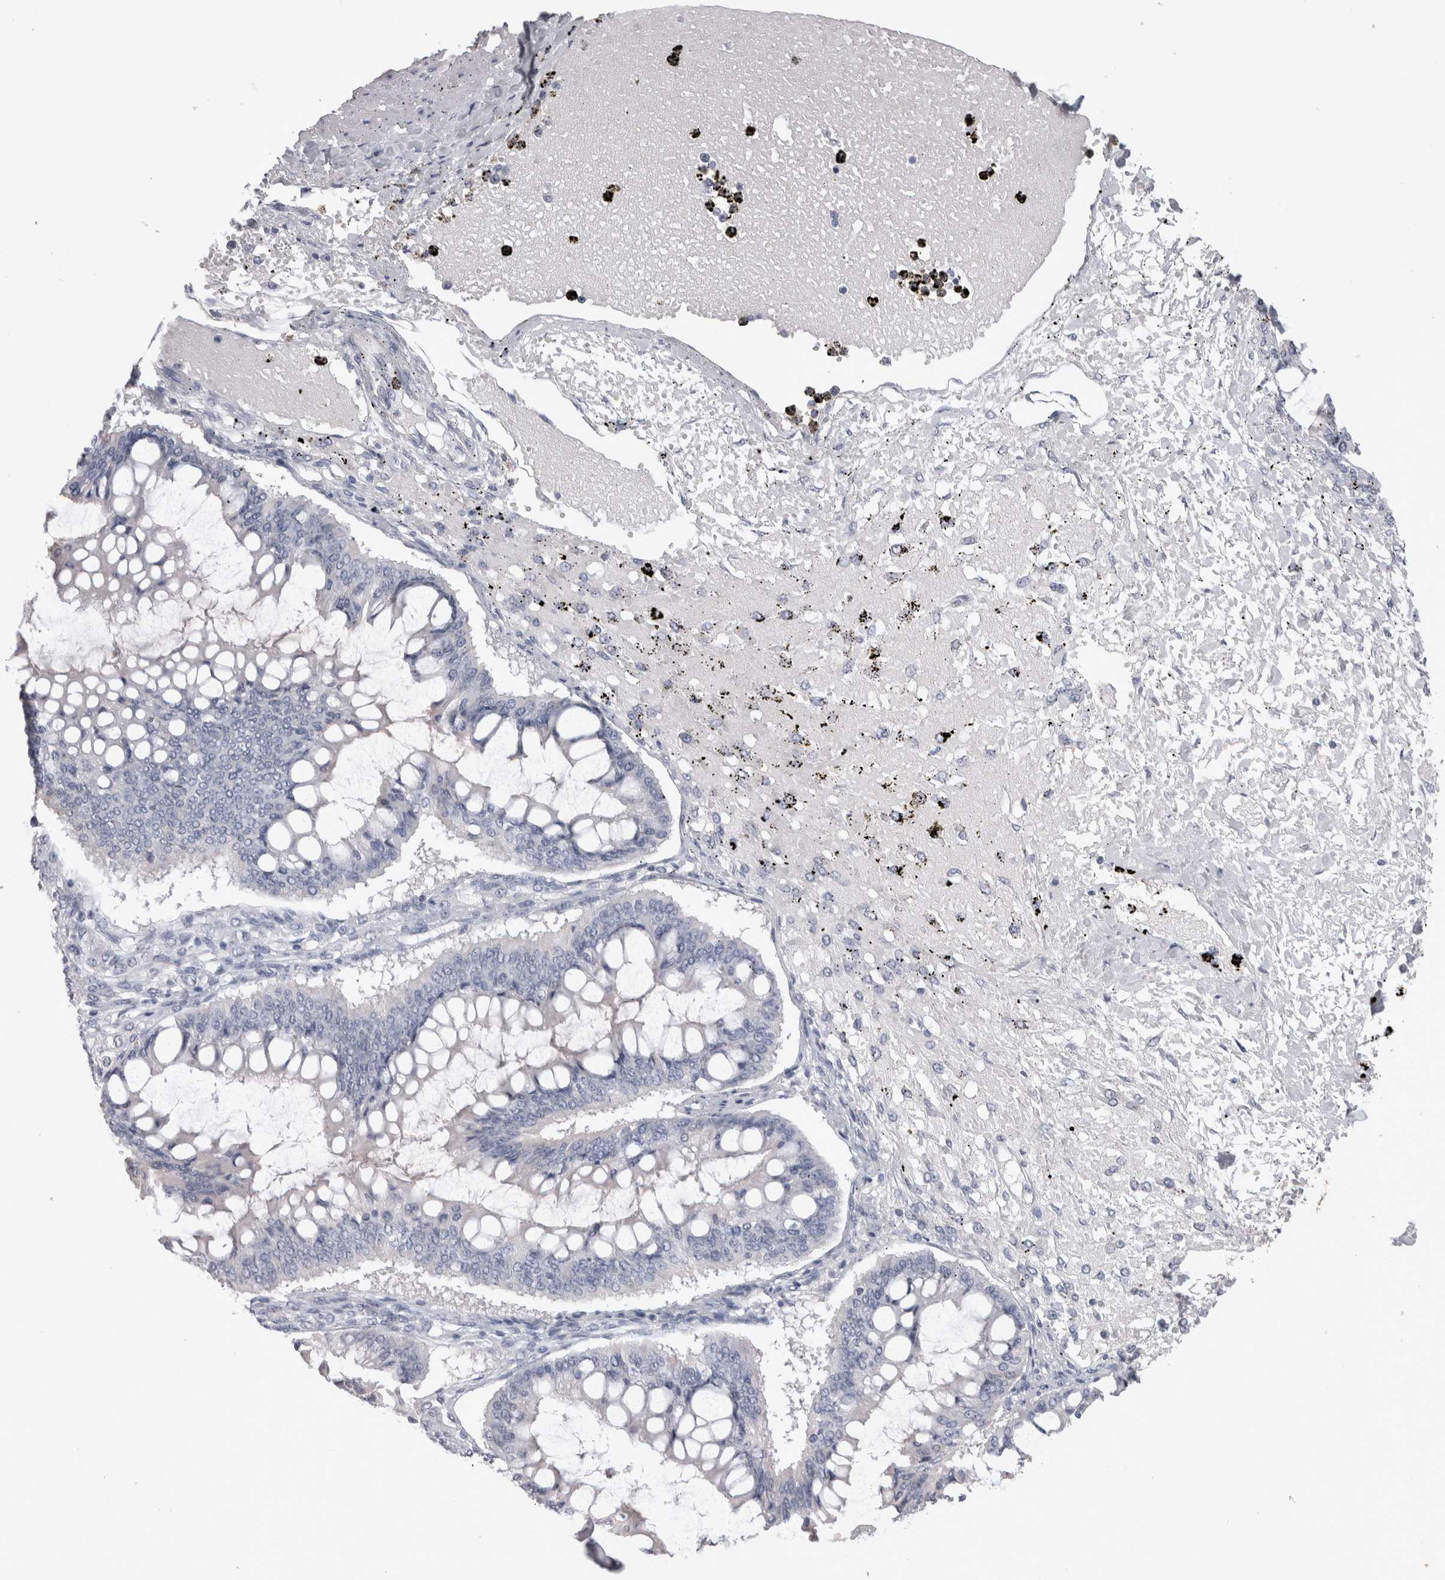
{"staining": {"intensity": "negative", "quantity": "none", "location": "none"}, "tissue": "ovarian cancer", "cell_type": "Tumor cells", "image_type": "cancer", "snomed": [{"axis": "morphology", "description": "Cystadenocarcinoma, mucinous, NOS"}, {"axis": "topography", "description": "Ovary"}], "caption": "Image shows no protein staining in tumor cells of ovarian mucinous cystadenocarcinoma tissue.", "gene": "ADAM2", "patient": {"sex": "female", "age": 73}}